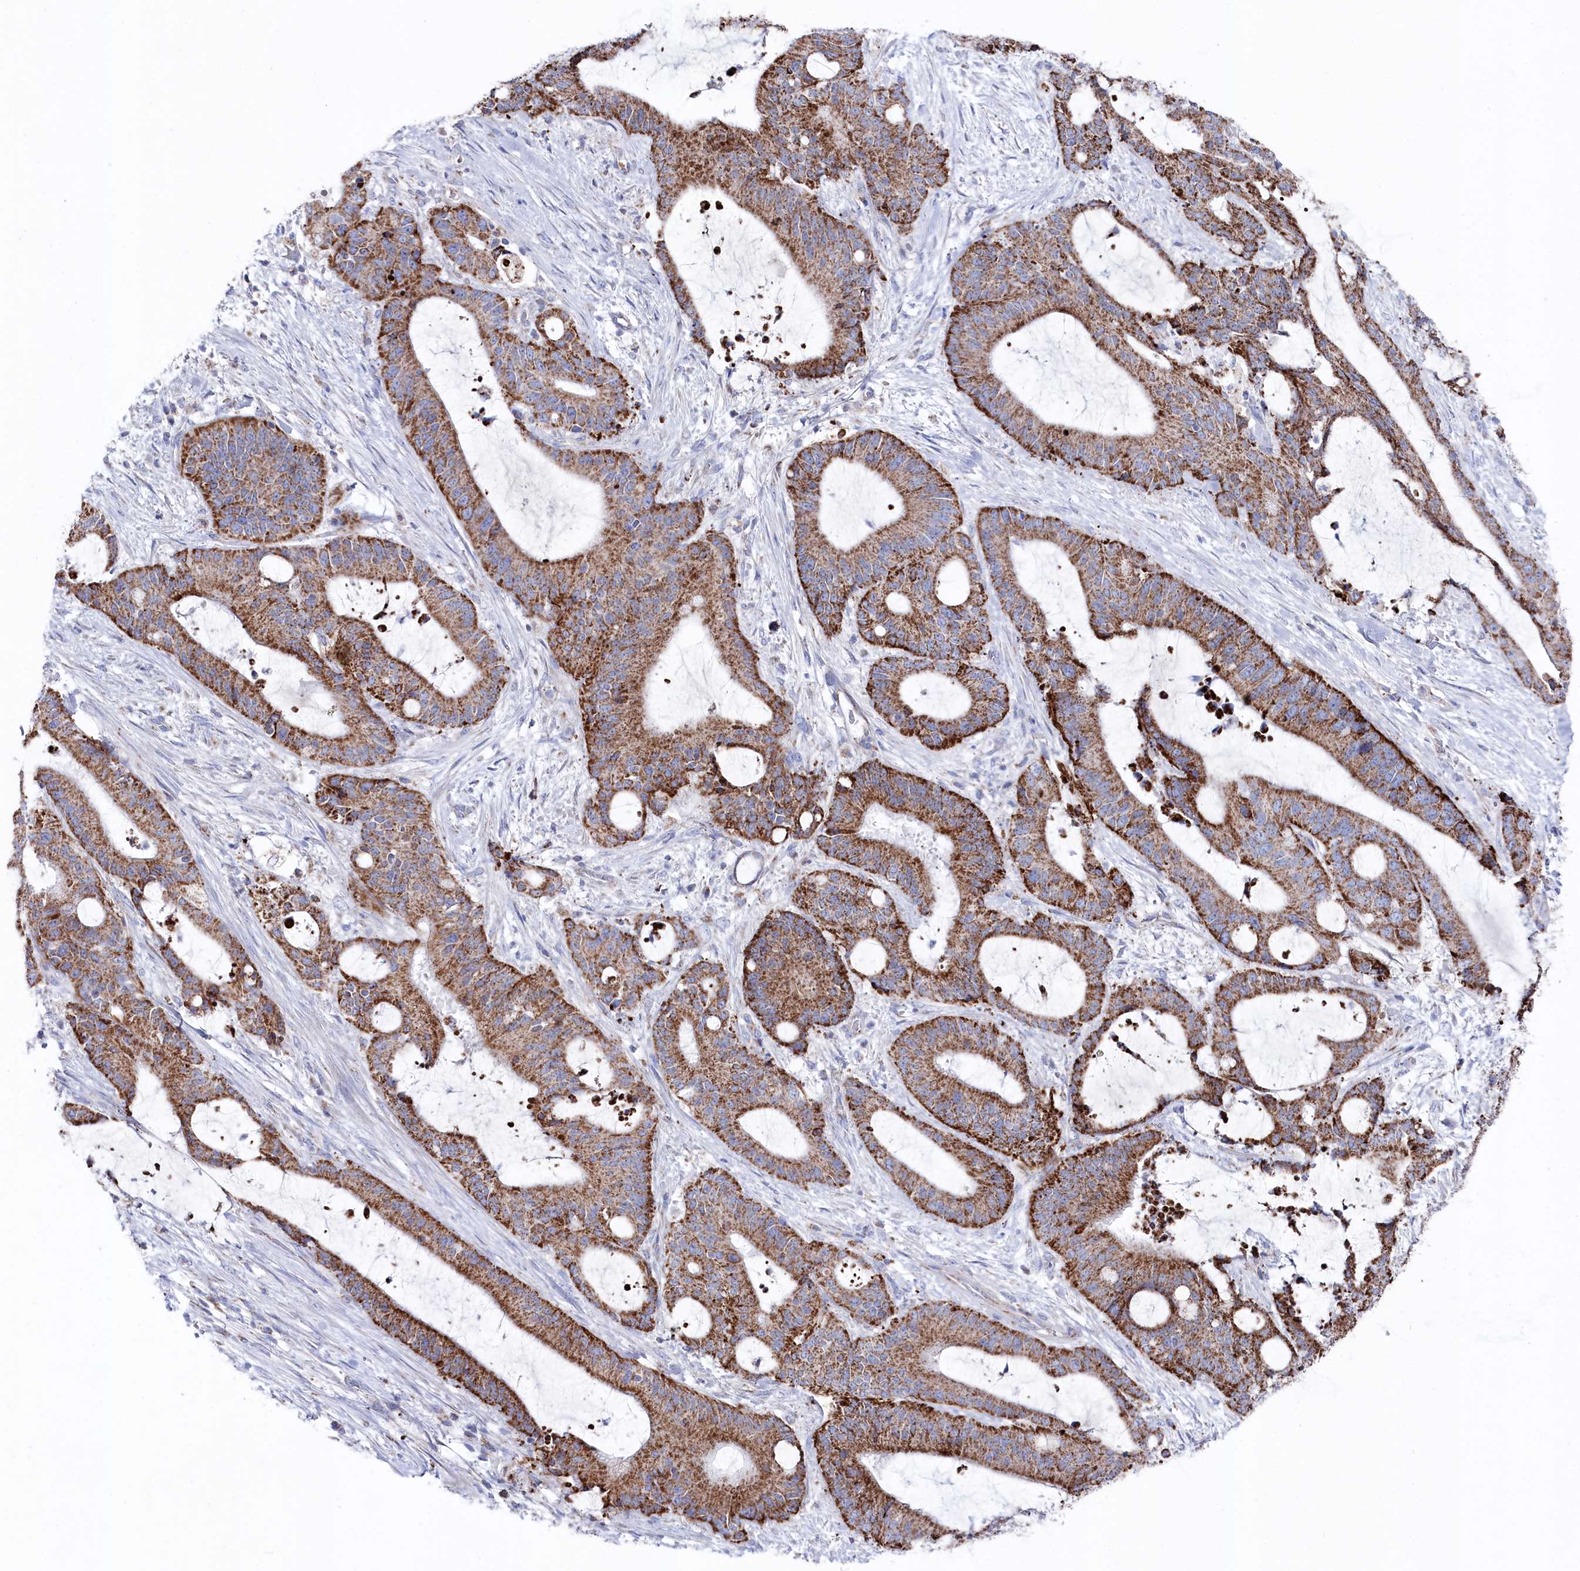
{"staining": {"intensity": "strong", "quantity": ">75%", "location": "cytoplasmic/membranous"}, "tissue": "liver cancer", "cell_type": "Tumor cells", "image_type": "cancer", "snomed": [{"axis": "morphology", "description": "Normal tissue, NOS"}, {"axis": "morphology", "description": "Cholangiocarcinoma"}, {"axis": "topography", "description": "Liver"}, {"axis": "topography", "description": "Peripheral nerve tissue"}], "caption": "Approximately >75% of tumor cells in liver cancer (cholangiocarcinoma) reveal strong cytoplasmic/membranous protein expression as visualized by brown immunohistochemical staining.", "gene": "GLS2", "patient": {"sex": "female", "age": 73}}